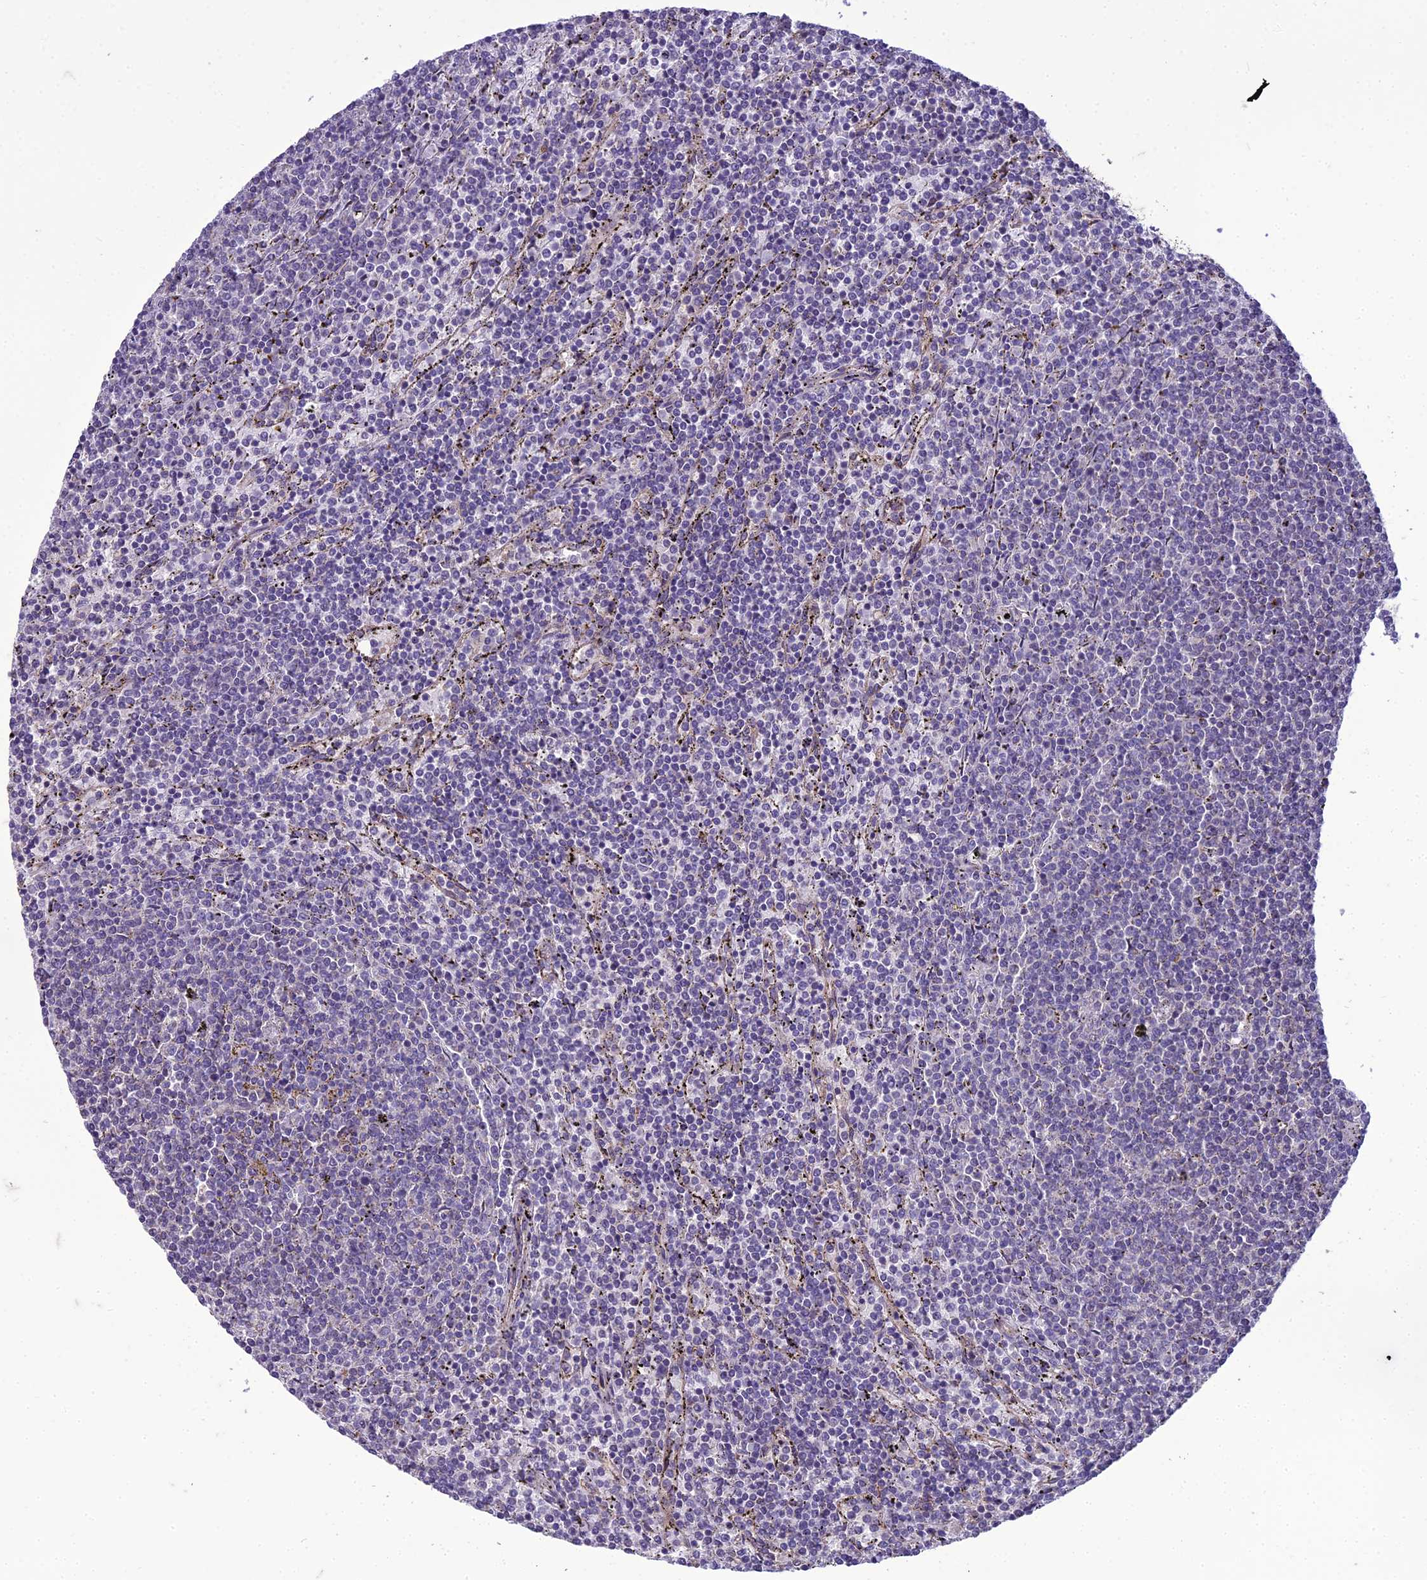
{"staining": {"intensity": "negative", "quantity": "none", "location": "none"}, "tissue": "lymphoma", "cell_type": "Tumor cells", "image_type": "cancer", "snomed": [{"axis": "morphology", "description": "Malignant lymphoma, non-Hodgkin's type, Low grade"}, {"axis": "topography", "description": "Spleen"}], "caption": "High power microscopy photomicrograph of an immunohistochemistry micrograph of malignant lymphoma, non-Hodgkin's type (low-grade), revealing no significant expression in tumor cells.", "gene": "DUS2", "patient": {"sex": "female", "age": 50}}